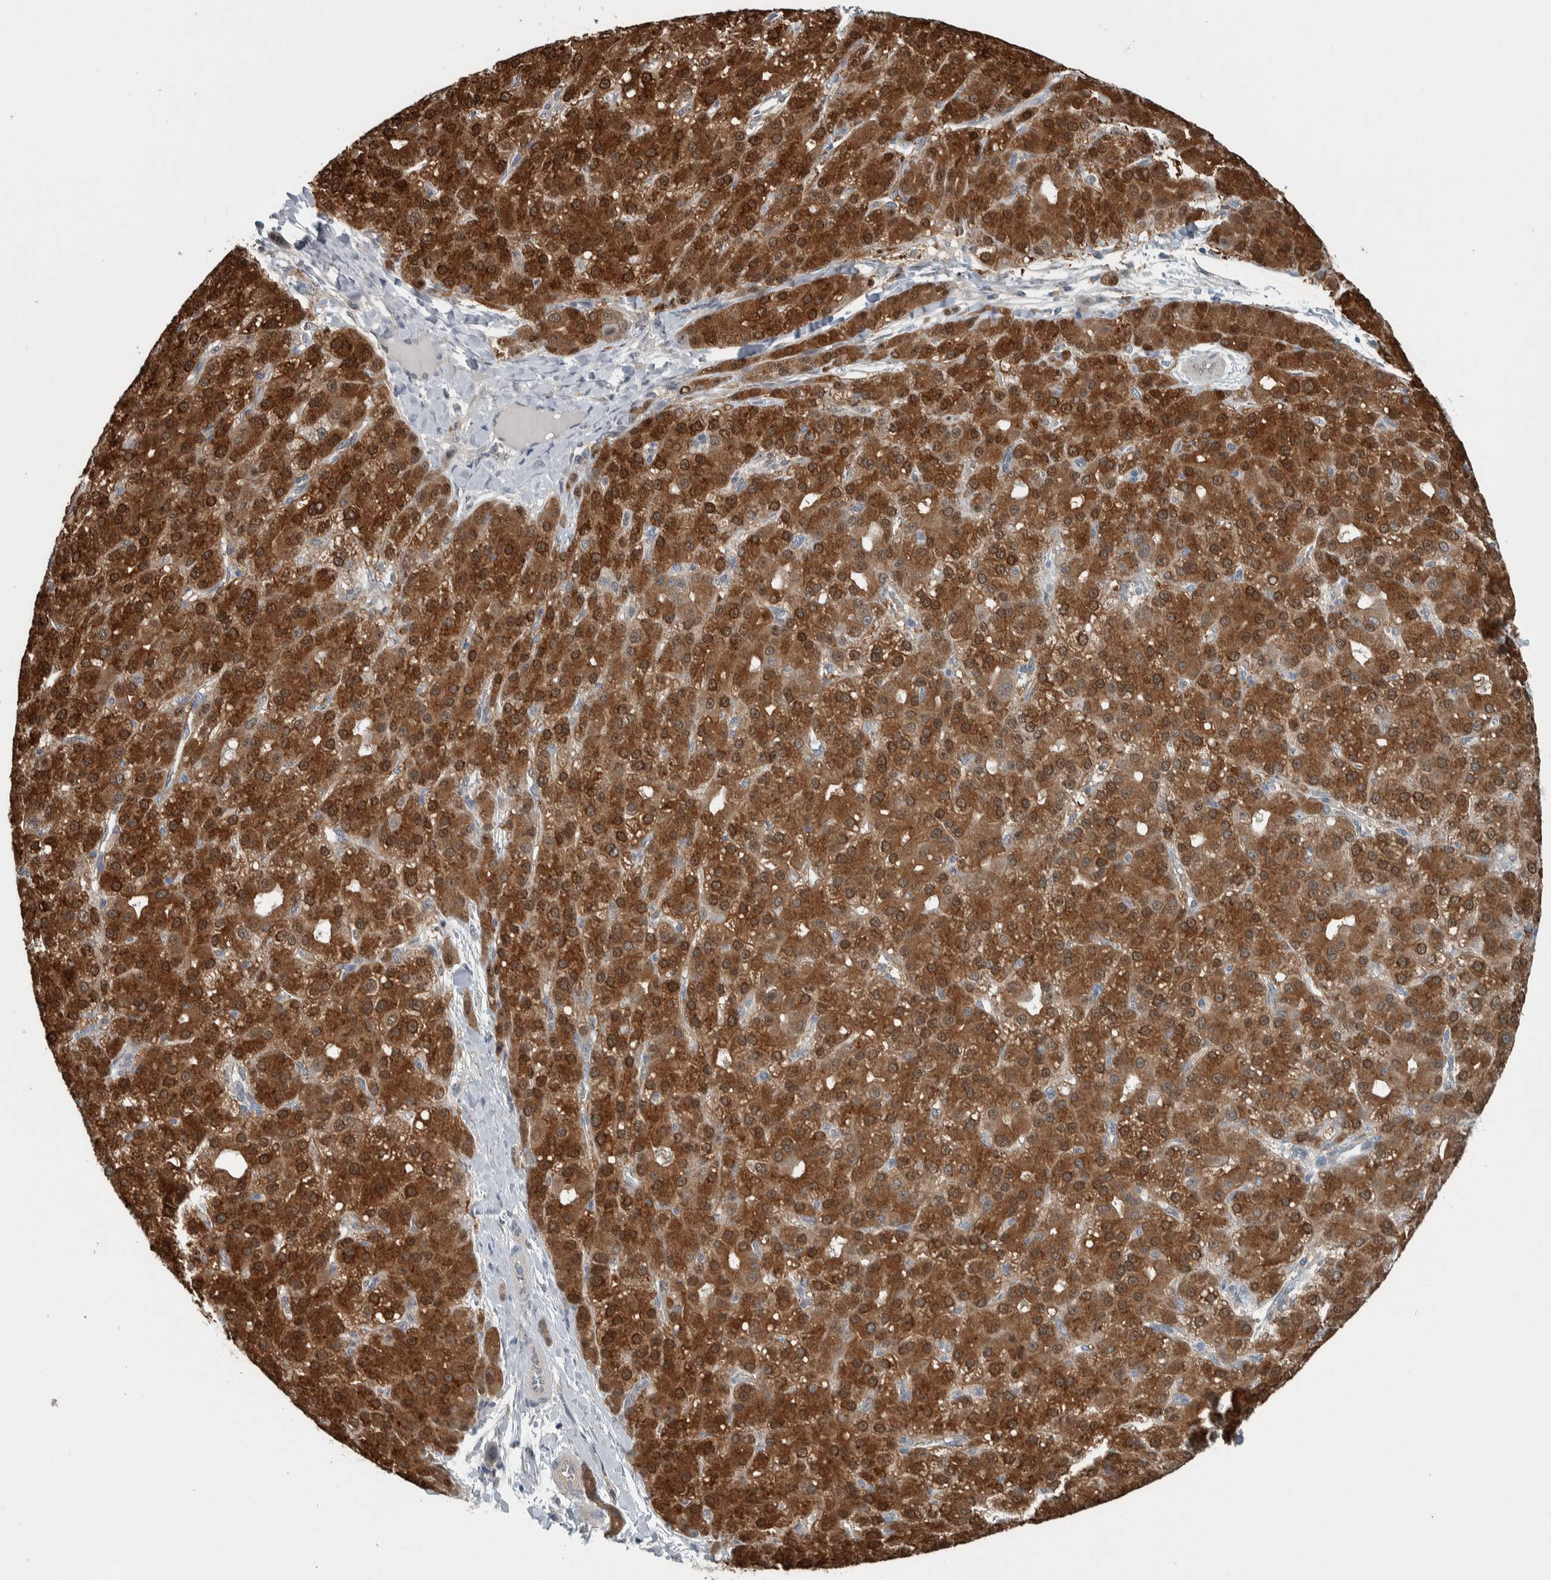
{"staining": {"intensity": "moderate", "quantity": ">75%", "location": "cytoplasmic/membranous,nuclear"}, "tissue": "liver cancer", "cell_type": "Tumor cells", "image_type": "cancer", "snomed": [{"axis": "morphology", "description": "Carcinoma, Hepatocellular, NOS"}, {"axis": "topography", "description": "Liver"}], "caption": "Liver cancer was stained to show a protein in brown. There is medium levels of moderate cytoplasmic/membranous and nuclear staining in about >75% of tumor cells.", "gene": "ALAD", "patient": {"sex": "male", "age": 67}}